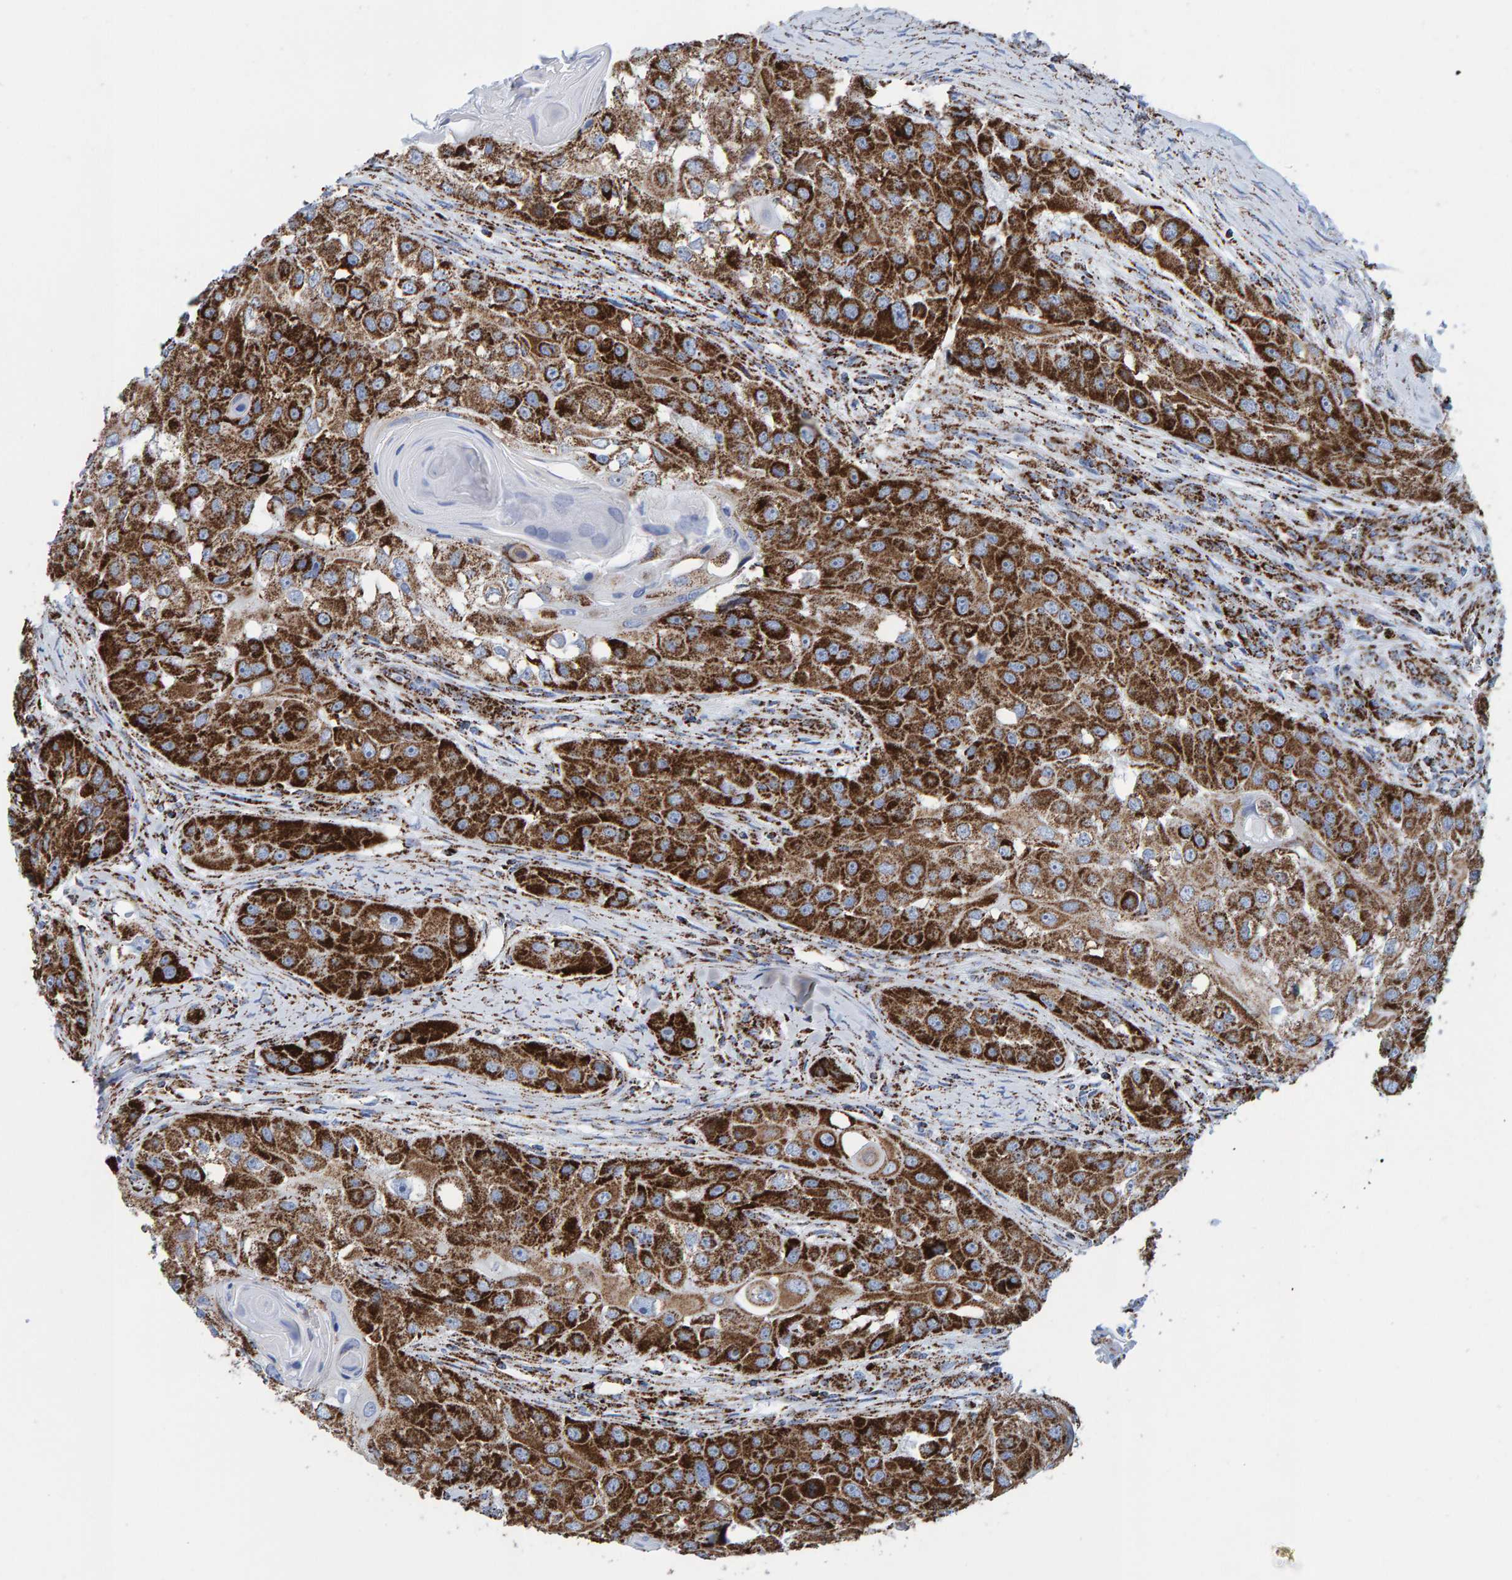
{"staining": {"intensity": "strong", "quantity": ">75%", "location": "cytoplasmic/membranous"}, "tissue": "head and neck cancer", "cell_type": "Tumor cells", "image_type": "cancer", "snomed": [{"axis": "morphology", "description": "Normal tissue, NOS"}, {"axis": "morphology", "description": "Squamous cell carcinoma, NOS"}, {"axis": "topography", "description": "Skeletal muscle"}, {"axis": "topography", "description": "Head-Neck"}], "caption": "Immunohistochemical staining of human squamous cell carcinoma (head and neck) exhibits strong cytoplasmic/membranous protein expression in about >75% of tumor cells.", "gene": "ENSG00000262660", "patient": {"sex": "male", "age": 51}}